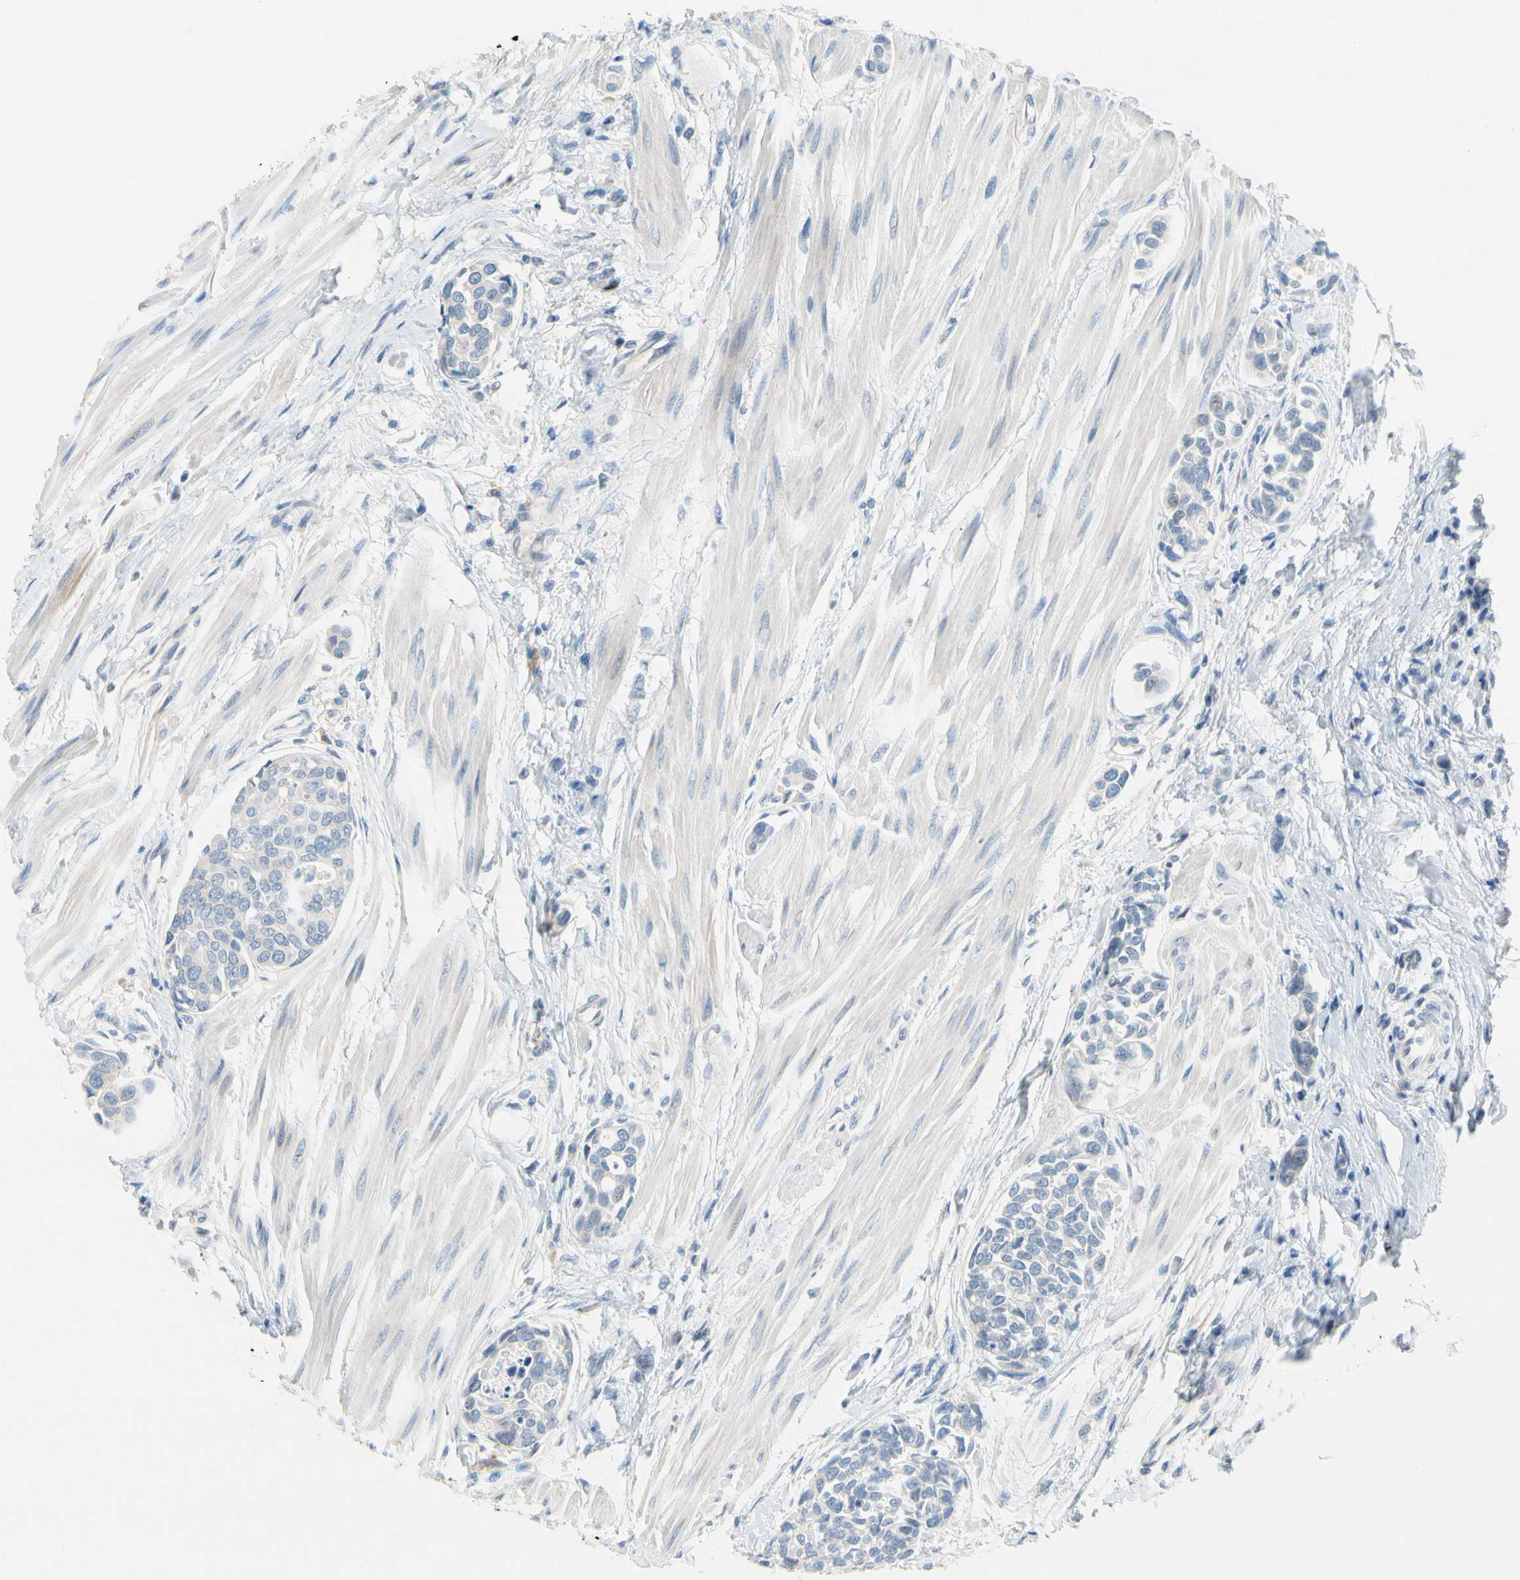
{"staining": {"intensity": "negative", "quantity": "none", "location": "none"}, "tissue": "urothelial cancer", "cell_type": "Tumor cells", "image_type": "cancer", "snomed": [{"axis": "morphology", "description": "Urothelial carcinoma, High grade"}, {"axis": "topography", "description": "Urinary bladder"}], "caption": "Urothelial cancer was stained to show a protein in brown. There is no significant expression in tumor cells. (DAB immunohistochemistry with hematoxylin counter stain).", "gene": "CNDP1", "patient": {"sex": "male", "age": 78}}